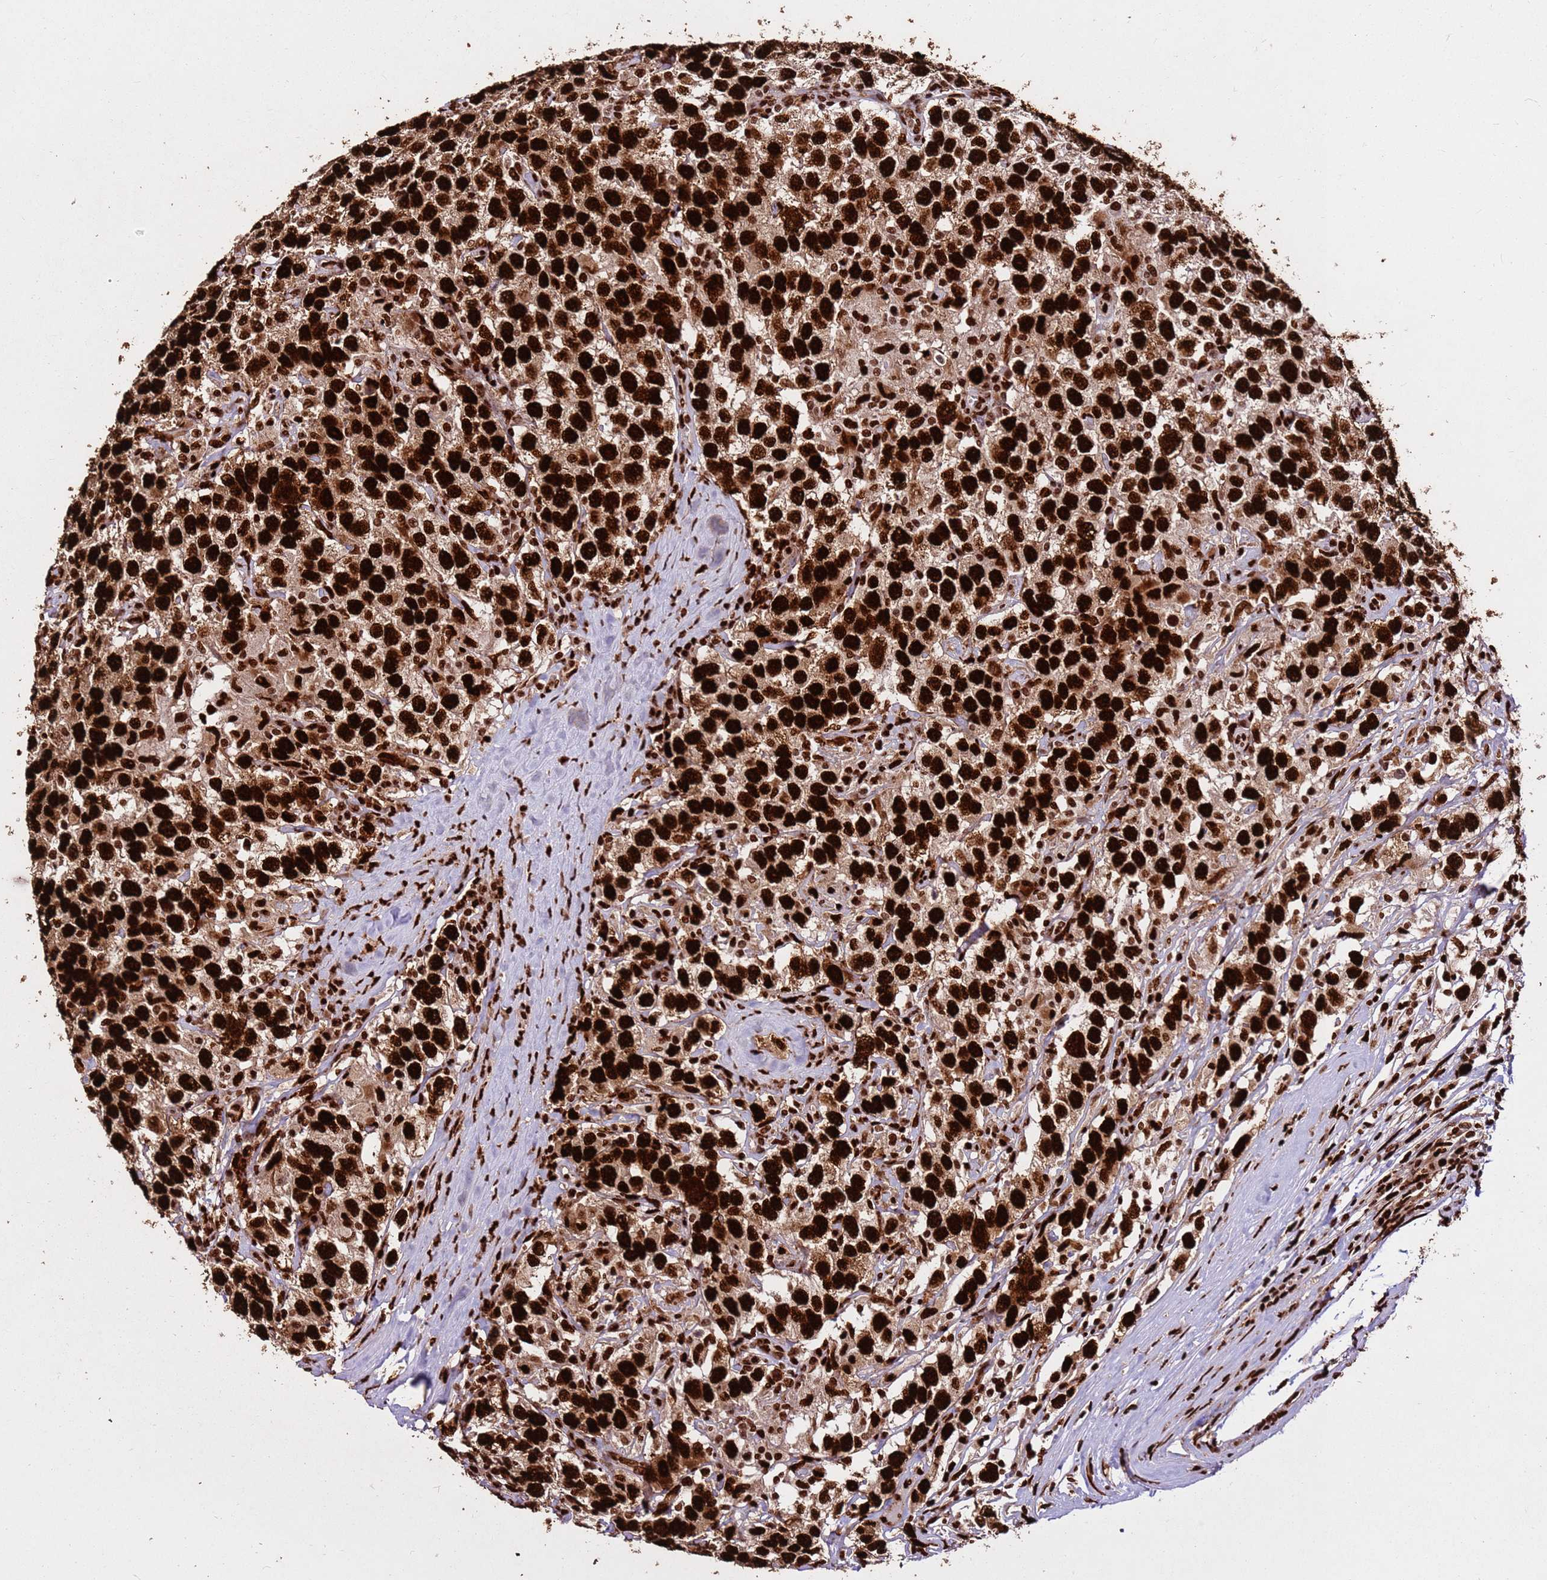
{"staining": {"intensity": "strong", "quantity": ">75%", "location": "nuclear"}, "tissue": "testis cancer", "cell_type": "Tumor cells", "image_type": "cancer", "snomed": [{"axis": "morphology", "description": "Seminoma, NOS"}, {"axis": "topography", "description": "Testis"}], "caption": "This is an image of IHC staining of seminoma (testis), which shows strong expression in the nuclear of tumor cells.", "gene": "HNRNPAB", "patient": {"sex": "male", "age": 41}}